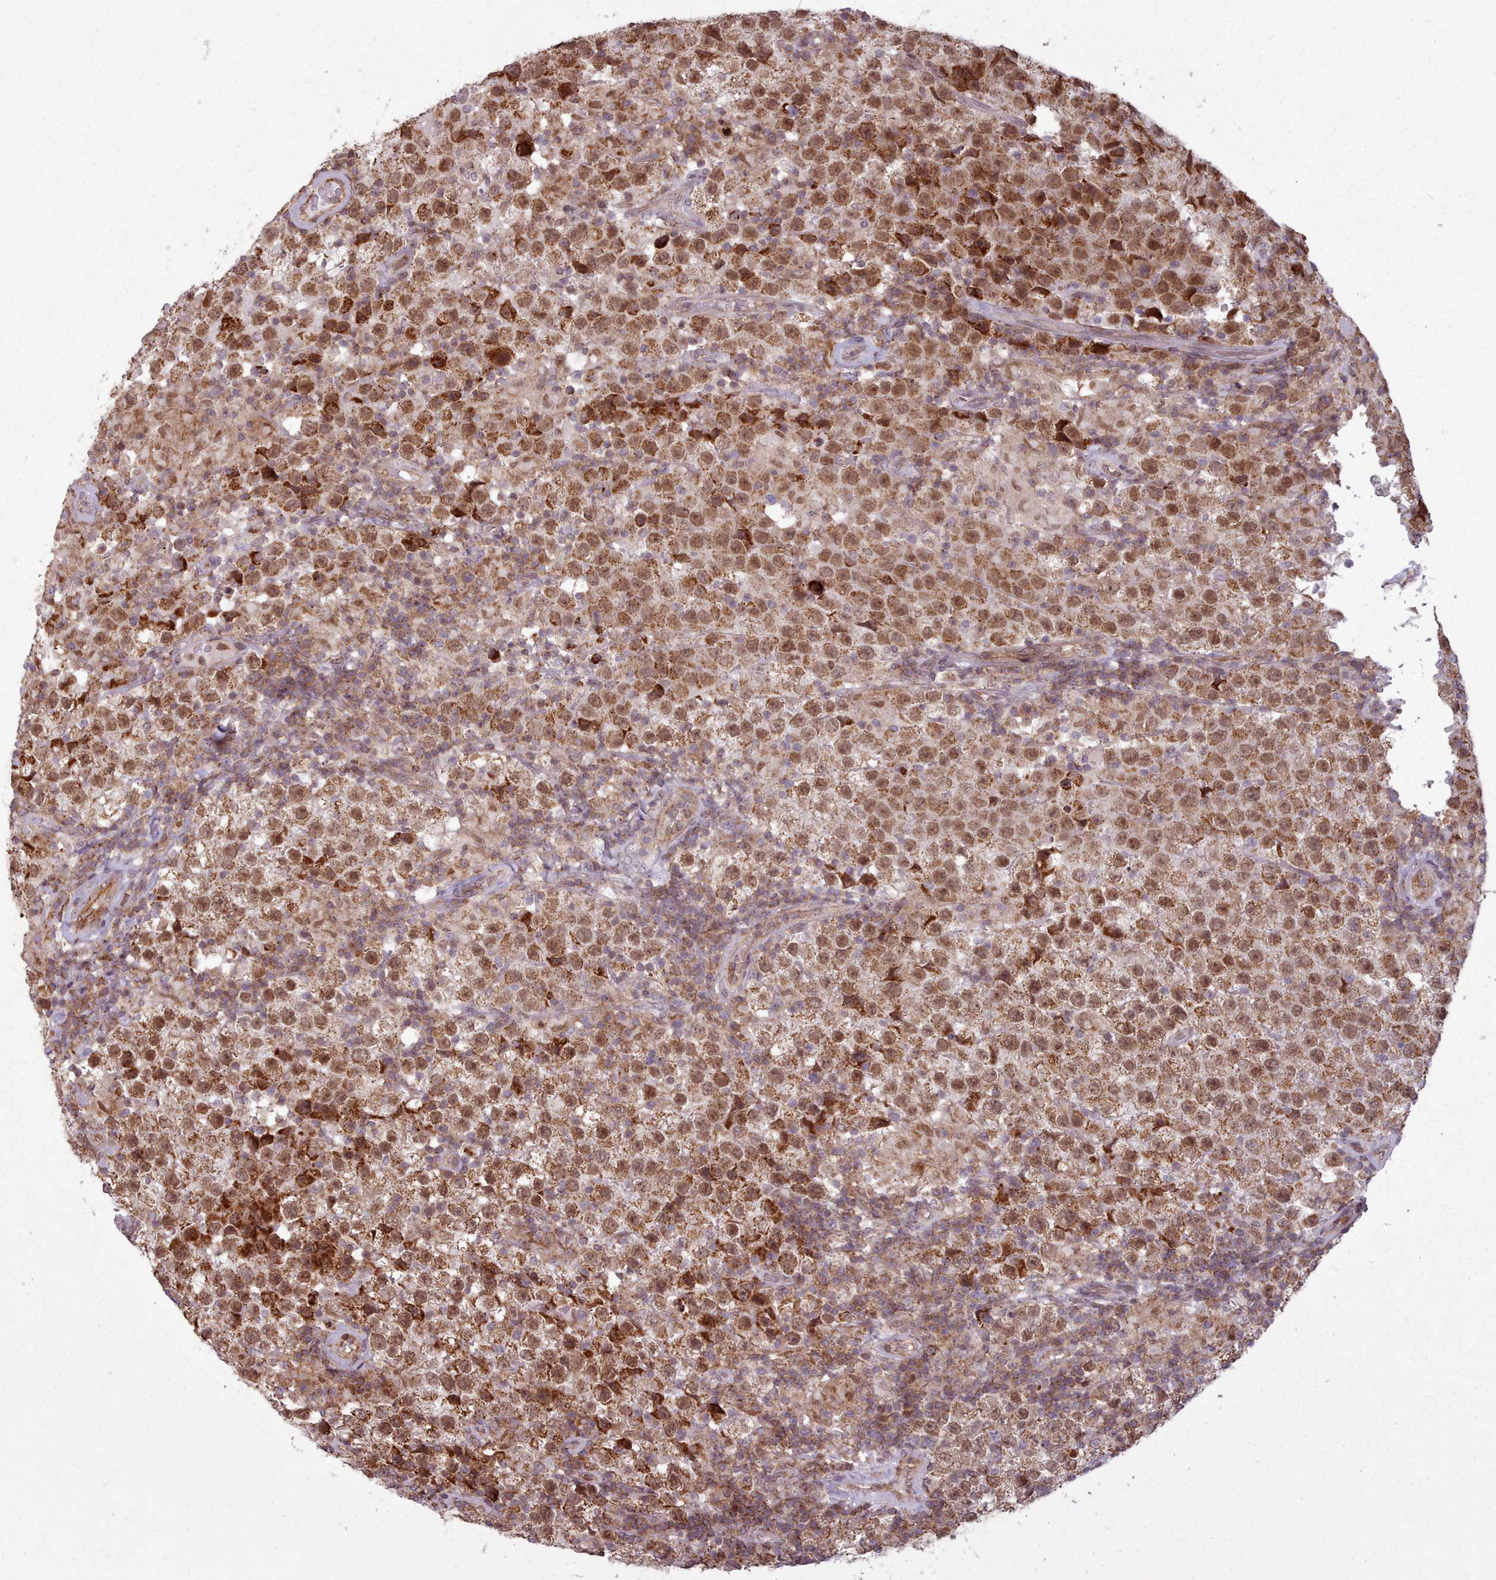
{"staining": {"intensity": "strong", "quantity": ">75%", "location": "cytoplasmic/membranous"}, "tissue": "testis cancer", "cell_type": "Tumor cells", "image_type": "cancer", "snomed": [{"axis": "morphology", "description": "Seminoma, NOS"}, {"axis": "morphology", "description": "Carcinoma, Embryonal, NOS"}, {"axis": "topography", "description": "Testis"}], "caption": "A photomicrograph of human testis embryonal carcinoma stained for a protein demonstrates strong cytoplasmic/membranous brown staining in tumor cells. The staining was performed using DAB (3,3'-diaminobenzidine) to visualize the protein expression in brown, while the nuclei were stained in blue with hematoxylin (Magnification: 20x).", "gene": "ZMYM4", "patient": {"sex": "male", "age": 41}}